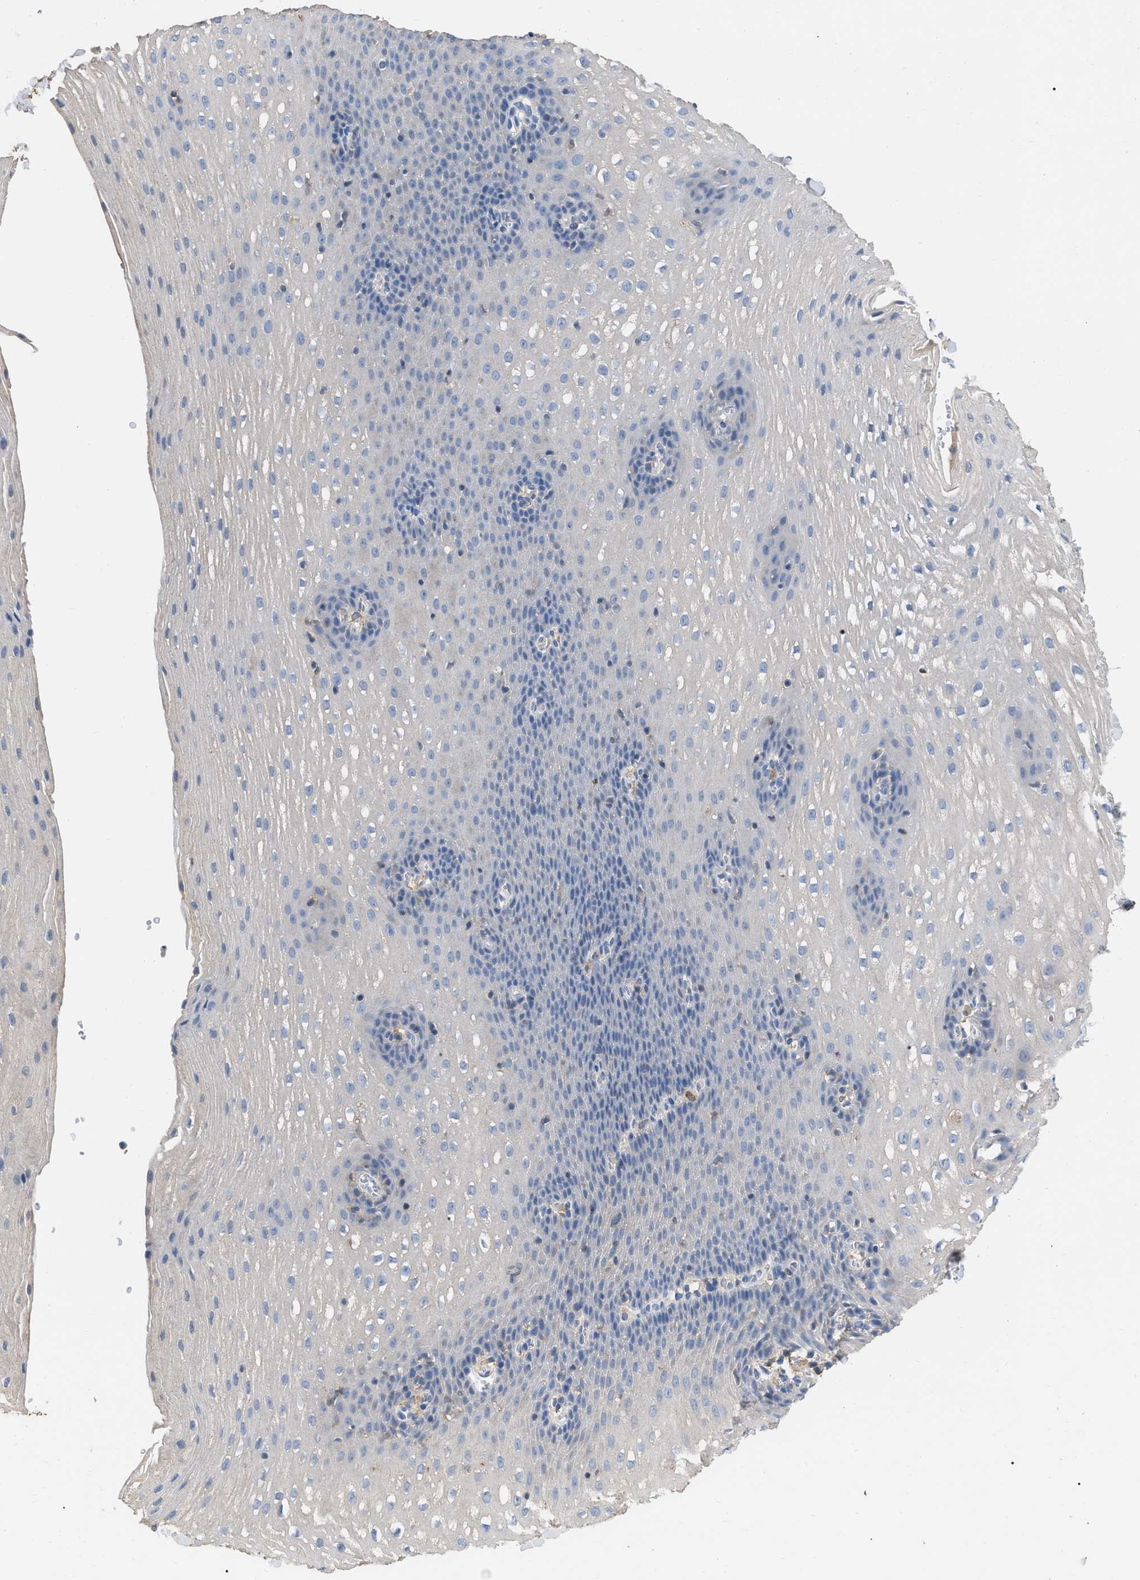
{"staining": {"intensity": "weak", "quantity": "<25%", "location": "cytoplasmic/membranous"}, "tissue": "esophagus", "cell_type": "Squamous epithelial cells", "image_type": "normal", "snomed": [{"axis": "morphology", "description": "Normal tissue, NOS"}, {"axis": "topography", "description": "Esophagus"}], "caption": "Immunohistochemistry (IHC) of benign human esophagus exhibits no staining in squamous epithelial cells.", "gene": "GPR179", "patient": {"sex": "male", "age": 48}}